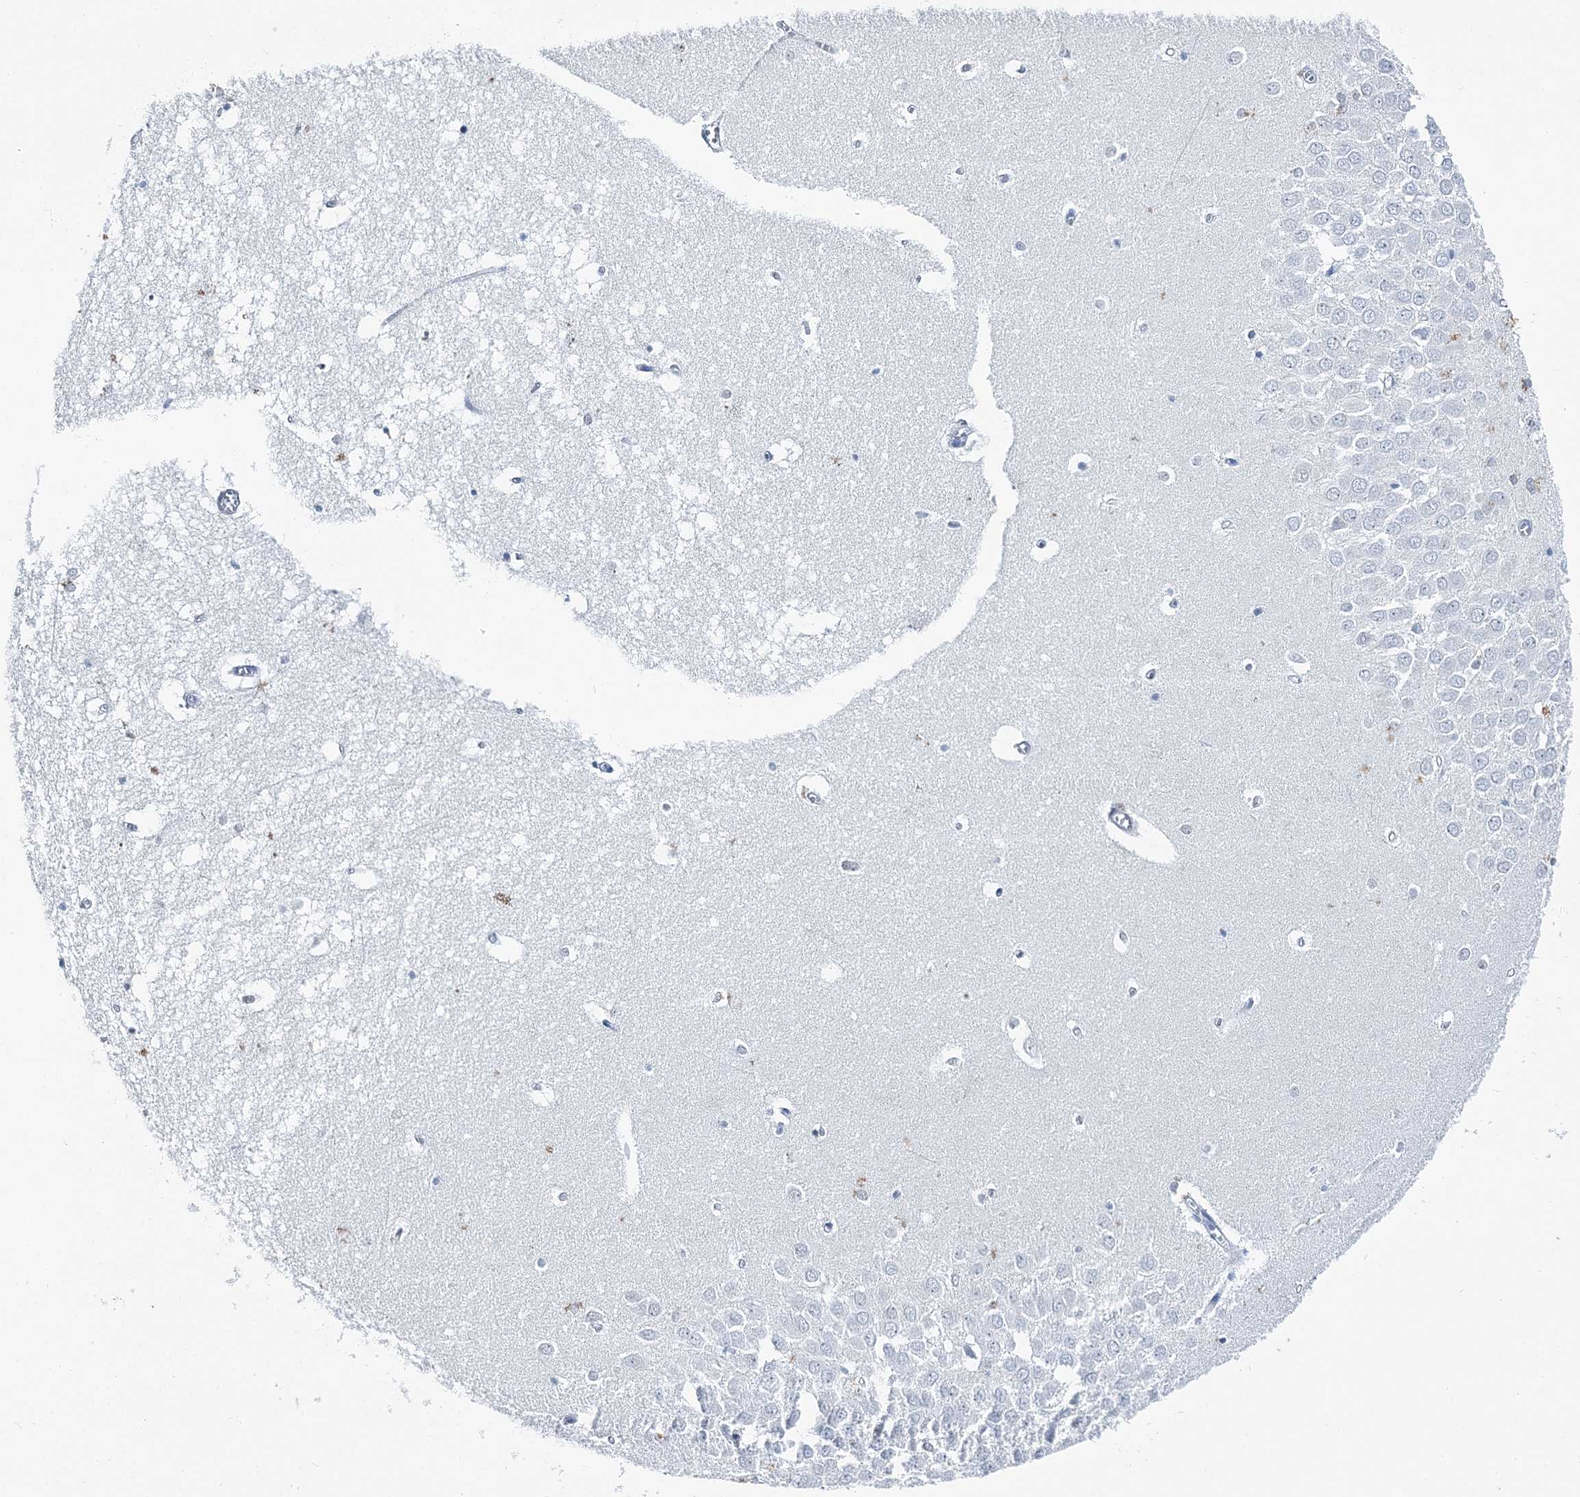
{"staining": {"intensity": "negative", "quantity": "none", "location": "none"}, "tissue": "hippocampus", "cell_type": "Glial cells", "image_type": "normal", "snomed": [{"axis": "morphology", "description": "Normal tissue, NOS"}, {"axis": "topography", "description": "Hippocampus"}], "caption": "An immunohistochemistry histopathology image of unremarkable hippocampus is shown. There is no staining in glial cells of hippocampus. Brightfield microscopy of immunohistochemistry stained with DAB (brown) and hematoxylin (blue), captured at high magnification.", "gene": "HAT1", "patient": {"sex": "male", "age": 70}}